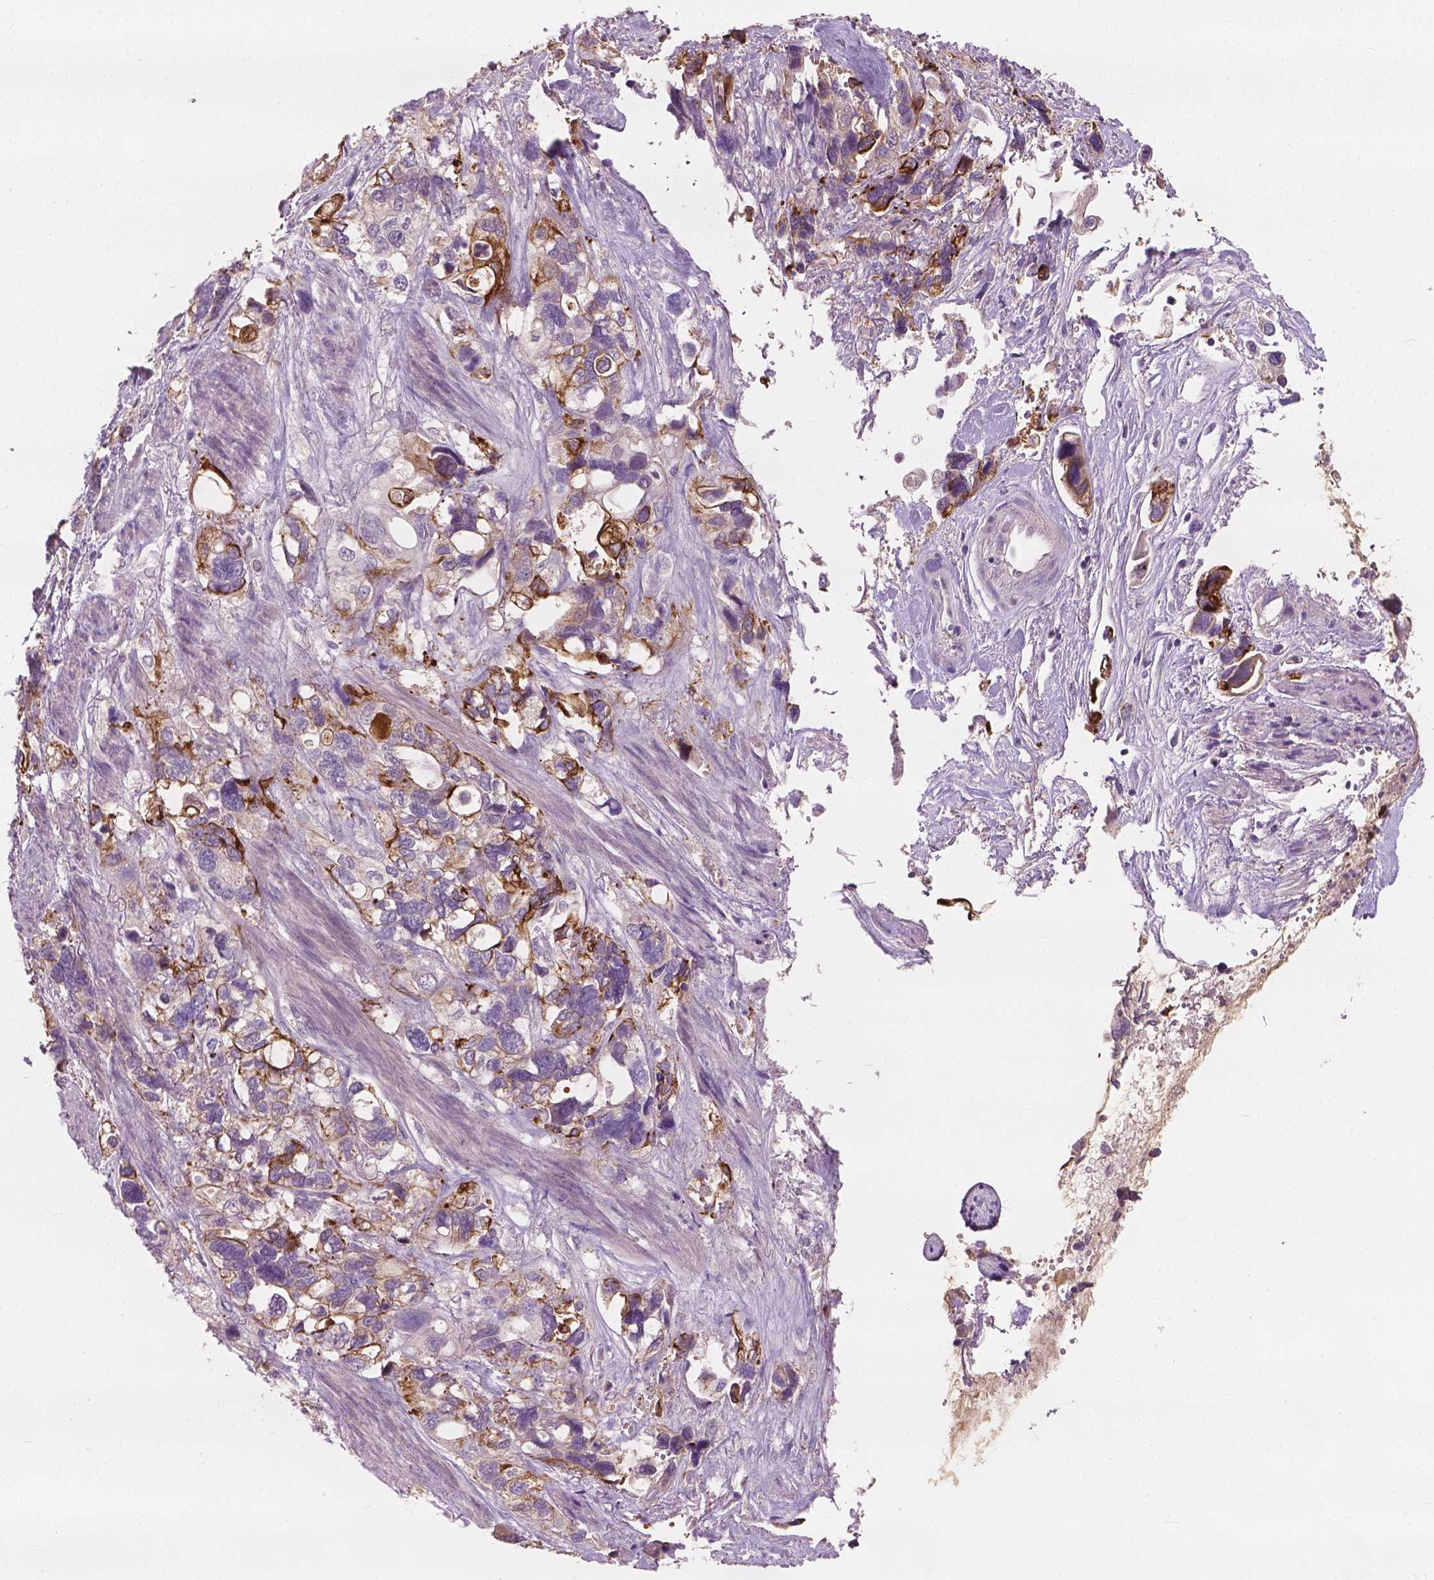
{"staining": {"intensity": "moderate", "quantity": "<25%", "location": "cytoplasmic/membranous"}, "tissue": "stomach cancer", "cell_type": "Tumor cells", "image_type": "cancer", "snomed": [{"axis": "morphology", "description": "Adenocarcinoma, NOS"}, {"axis": "topography", "description": "Stomach, upper"}], "caption": "Moderate cytoplasmic/membranous protein expression is identified in about <25% of tumor cells in adenocarcinoma (stomach).", "gene": "KRT17", "patient": {"sex": "female", "age": 81}}